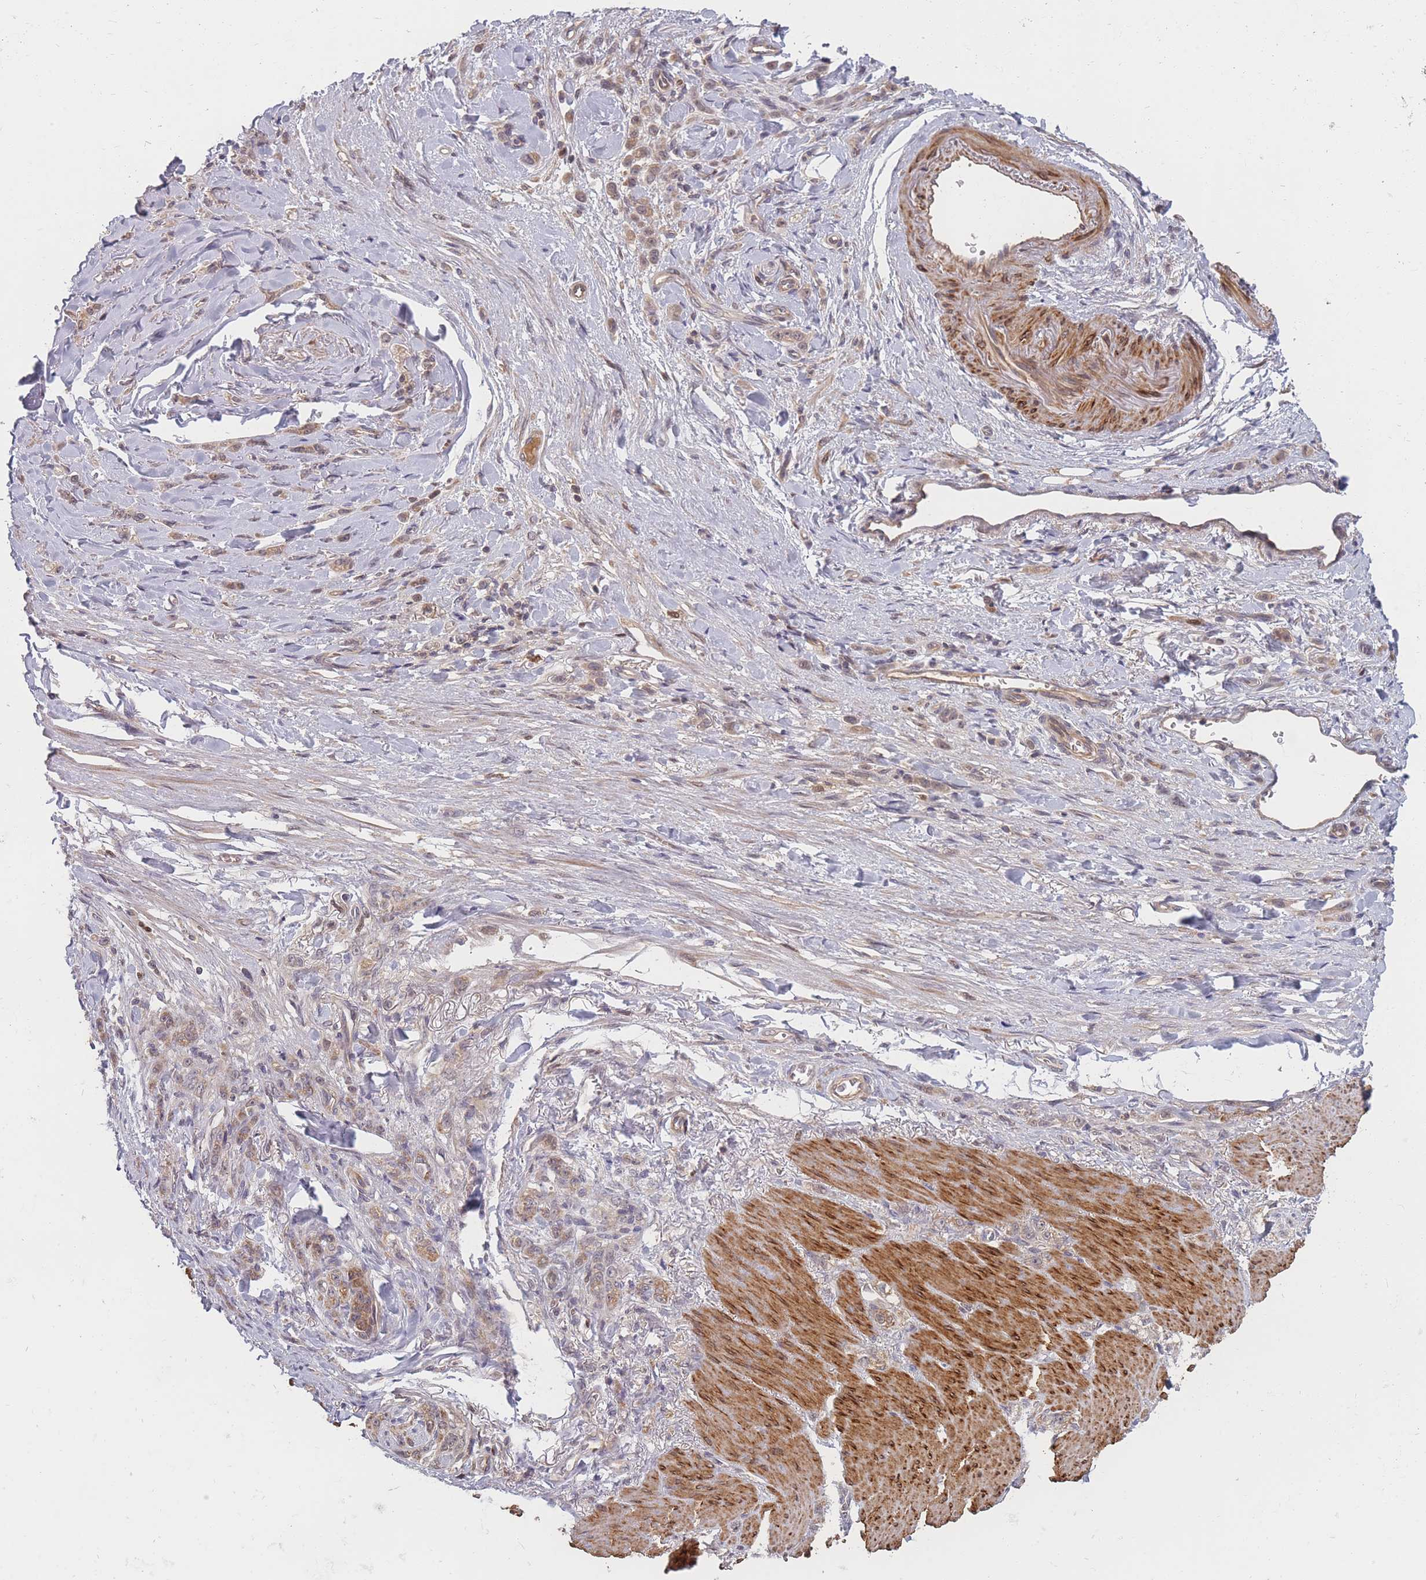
{"staining": {"intensity": "moderate", "quantity": ">75%", "location": "cytoplasmic/membranous"}, "tissue": "stomach cancer", "cell_type": "Tumor cells", "image_type": "cancer", "snomed": [{"axis": "morphology", "description": "Normal tissue, NOS"}, {"axis": "morphology", "description": "Adenocarcinoma, NOS"}, {"axis": "topography", "description": "Stomach"}], "caption": "Immunohistochemistry (IHC) micrograph of adenocarcinoma (stomach) stained for a protein (brown), which demonstrates medium levels of moderate cytoplasmic/membranous positivity in about >75% of tumor cells.", "gene": "FAM153A", "patient": {"sex": "male", "age": 82}}